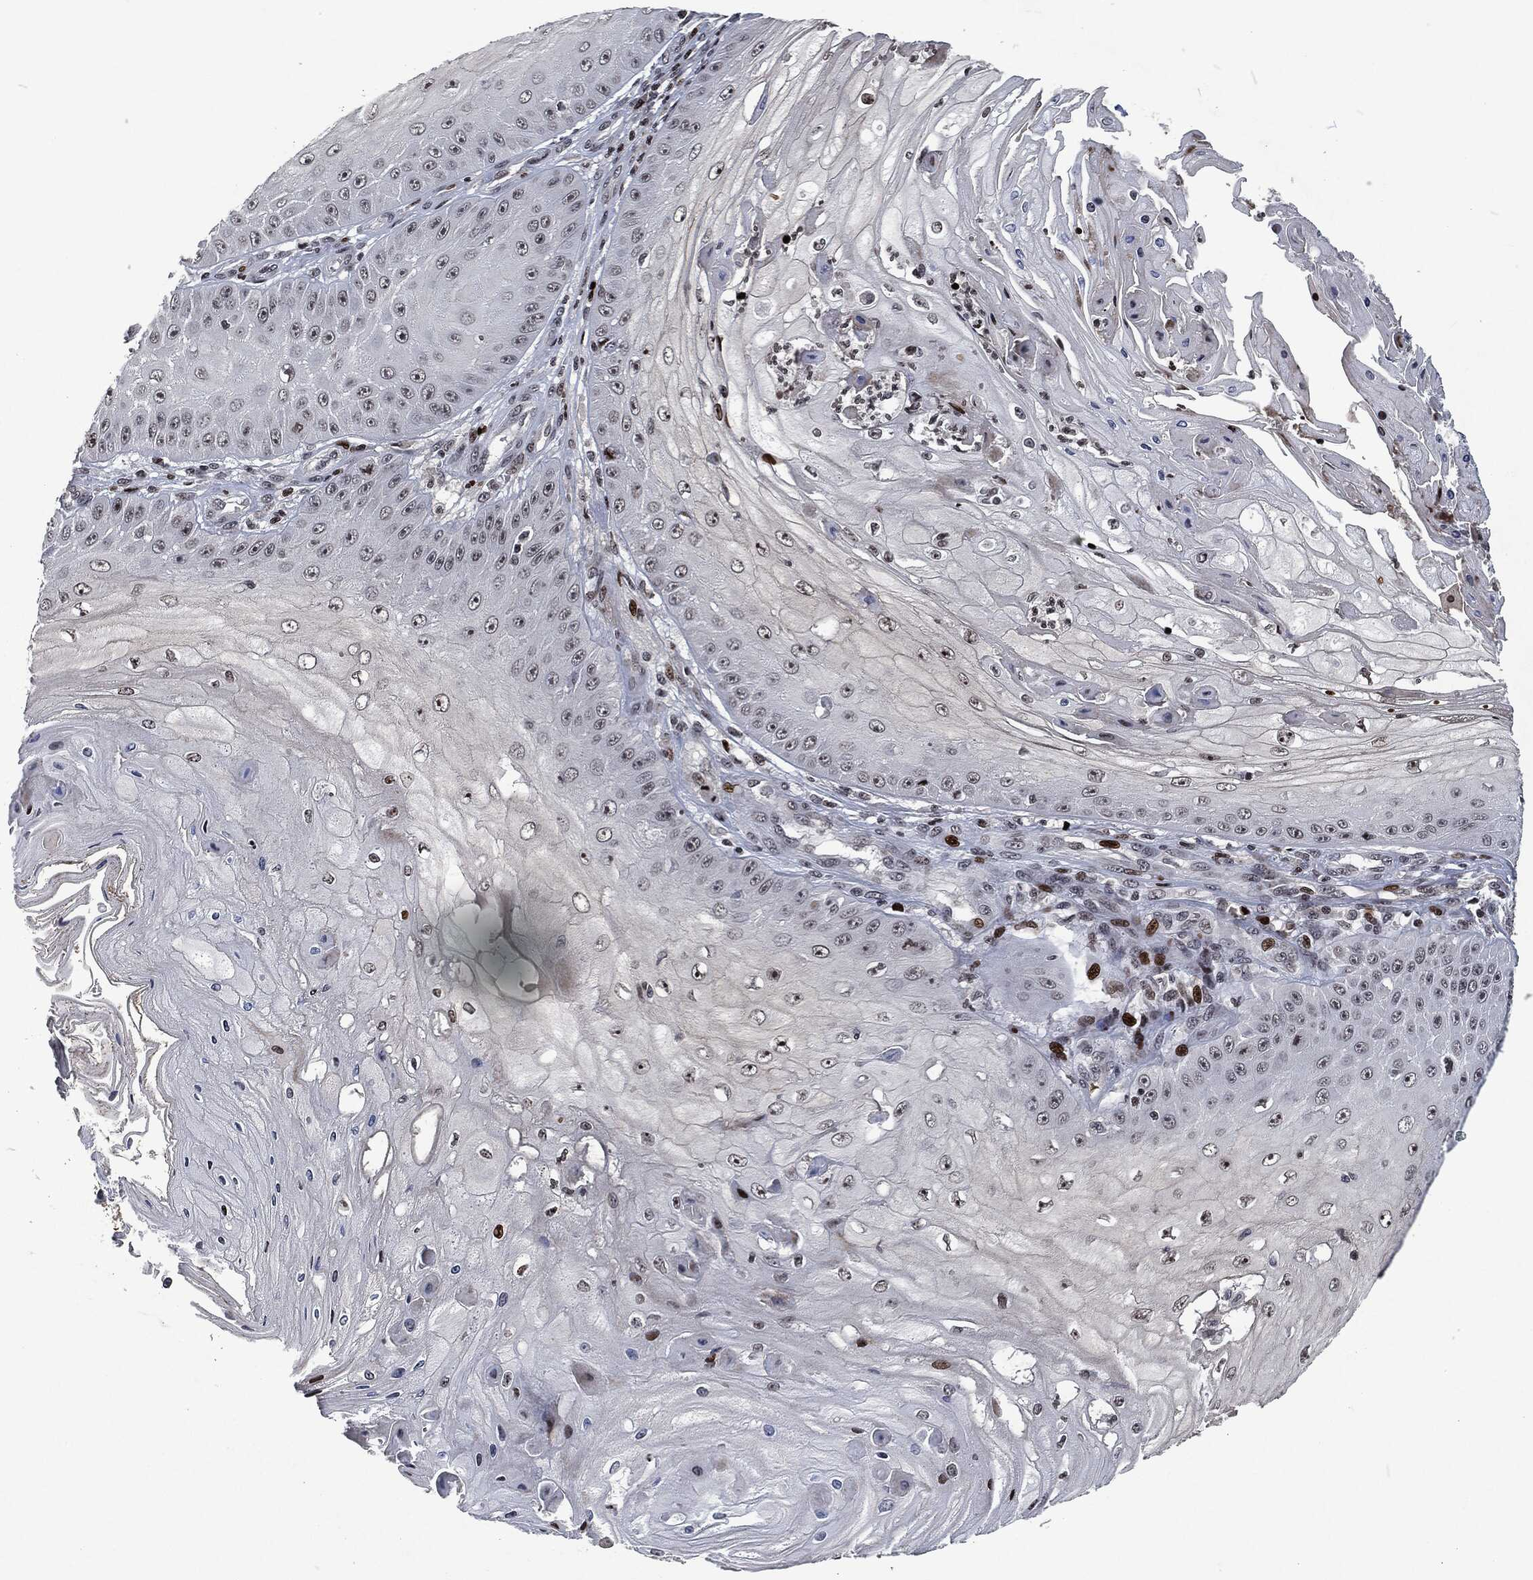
{"staining": {"intensity": "negative", "quantity": "none", "location": "none"}, "tissue": "skin cancer", "cell_type": "Tumor cells", "image_type": "cancer", "snomed": [{"axis": "morphology", "description": "Inflammation, NOS"}, {"axis": "morphology", "description": "Squamous cell carcinoma, NOS"}, {"axis": "topography", "description": "Skin"}], "caption": "There is no significant expression in tumor cells of skin squamous cell carcinoma. (DAB immunohistochemistry (IHC) visualized using brightfield microscopy, high magnification).", "gene": "EGFR", "patient": {"sex": "male", "age": 70}}